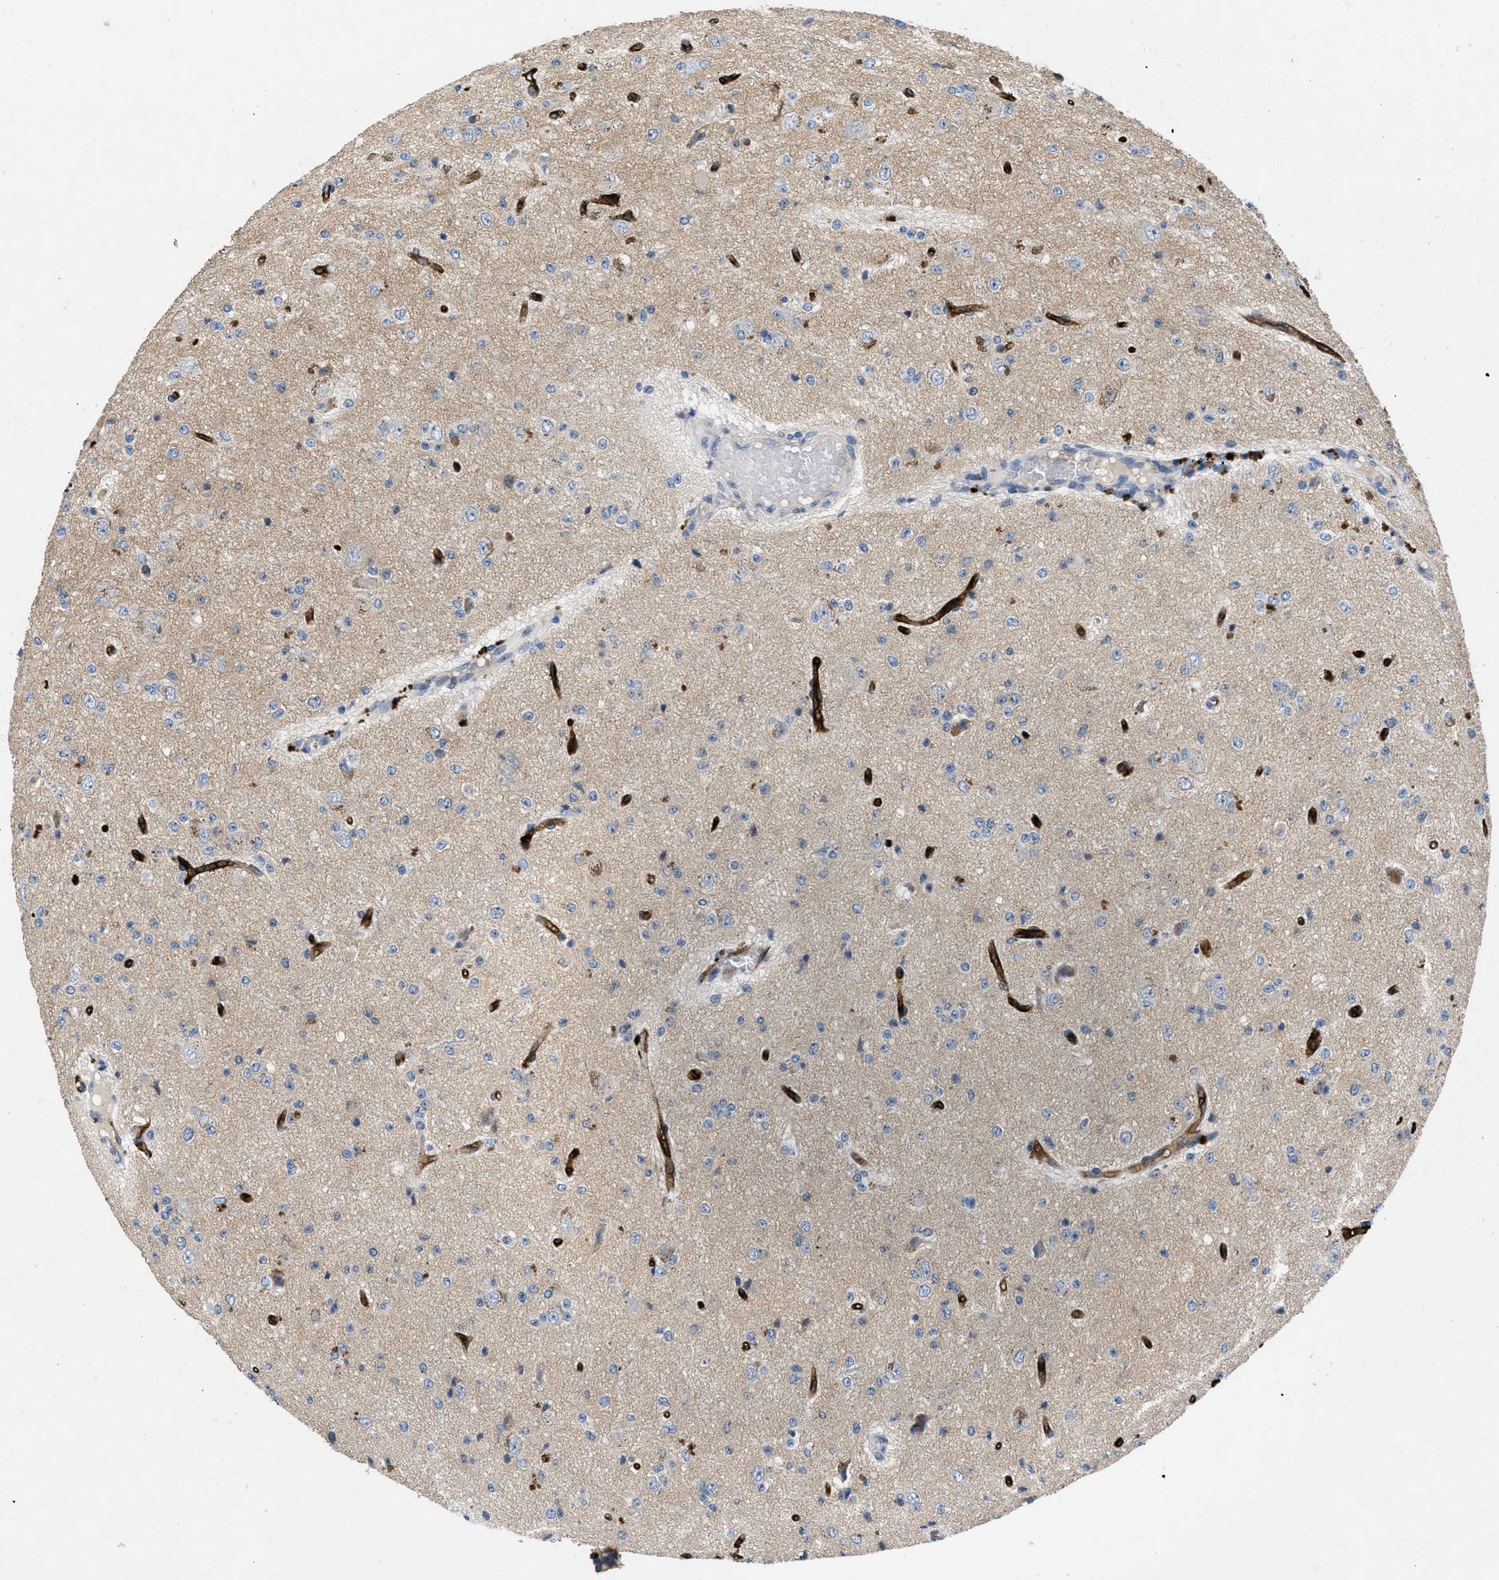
{"staining": {"intensity": "weak", "quantity": "<25%", "location": "cytoplasmic/membranous"}, "tissue": "glioma", "cell_type": "Tumor cells", "image_type": "cancer", "snomed": [{"axis": "morphology", "description": "Glioma, malignant, High grade"}, {"axis": "topography", "description": "pancreas cauda"}], "caption": "Immunohistochemistry micrograph of human glioma stained for a protein (brown), which exhibits no expression in tumor cells.", "gene": "PGR", "patient": {"sex": "male", "age": 60}}